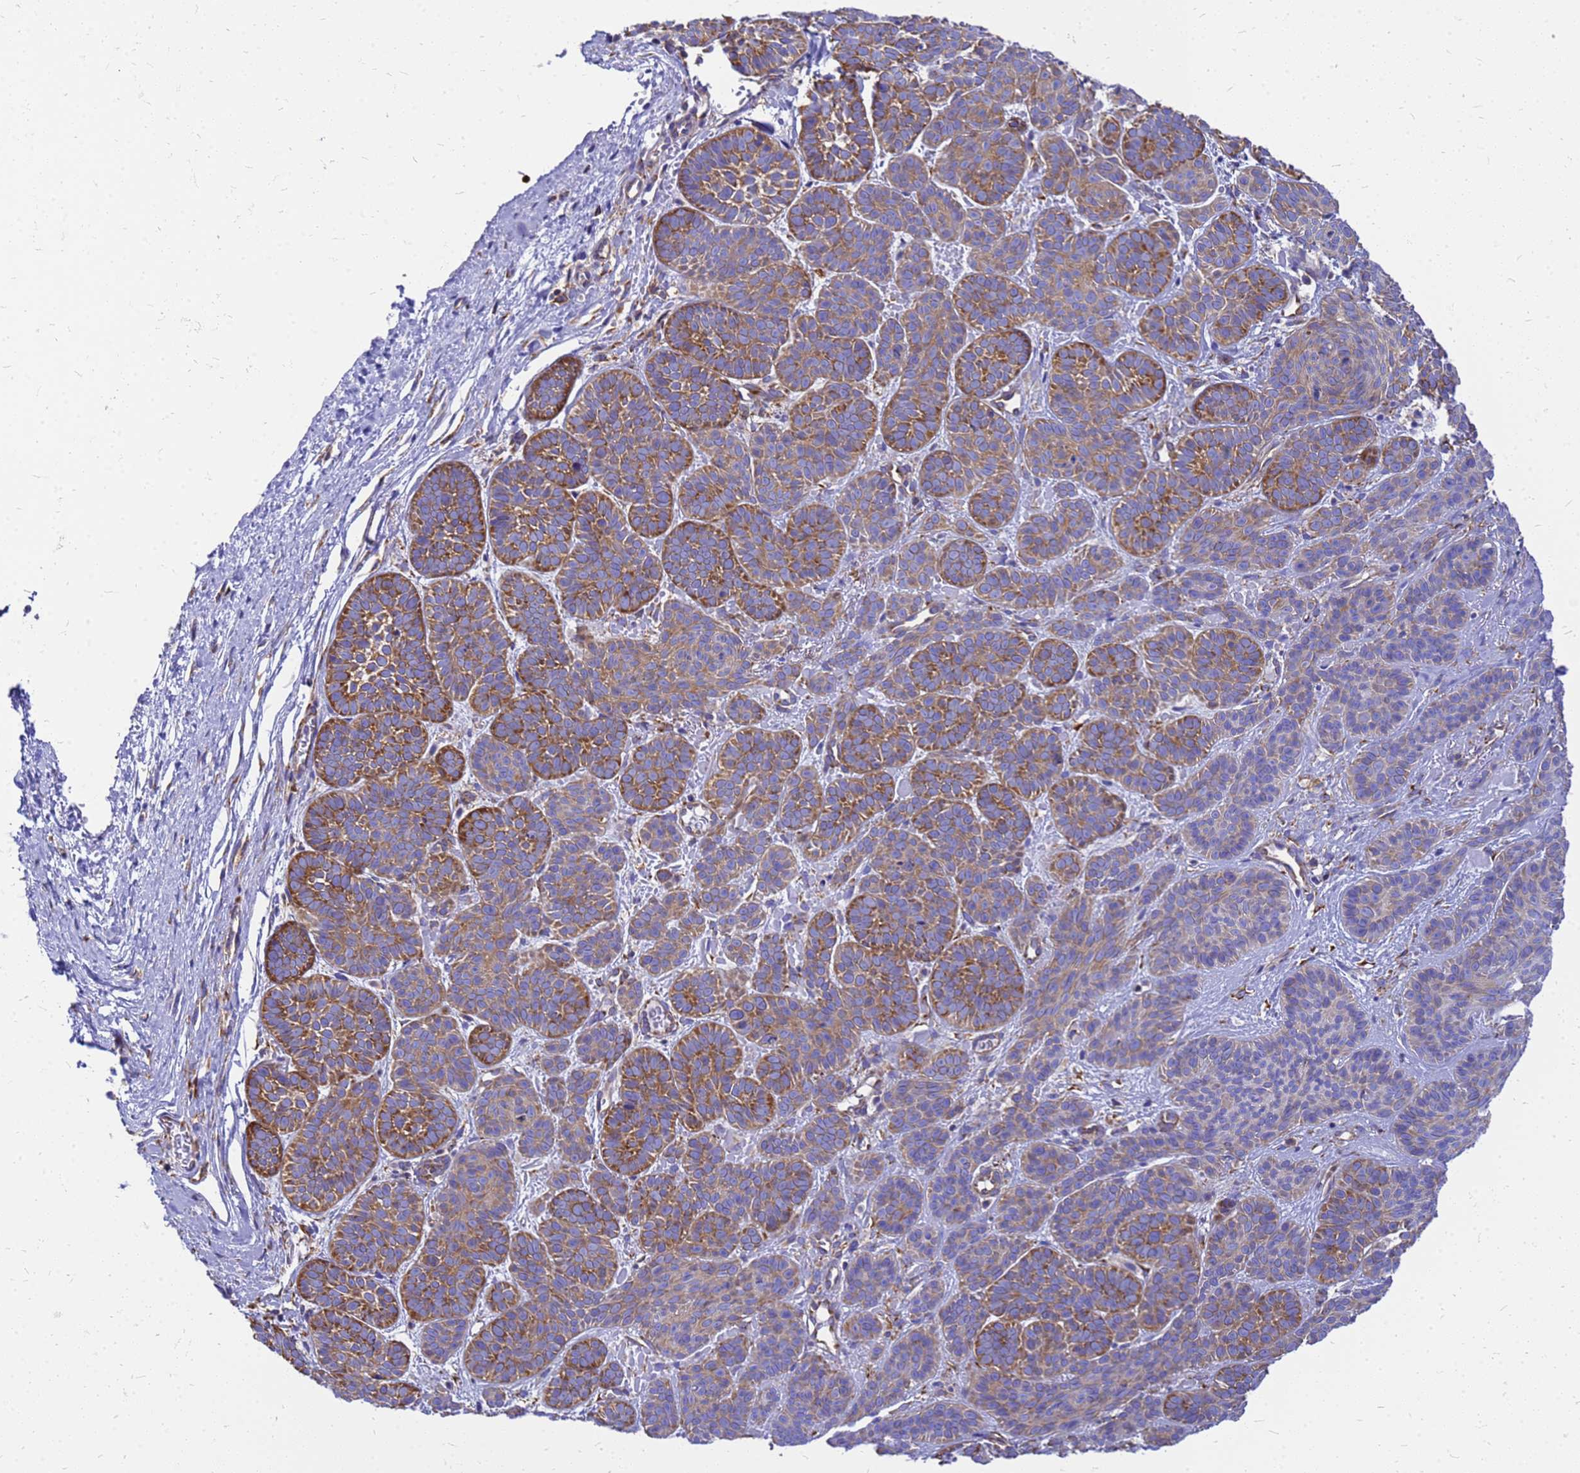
{"staining": {"intensity": "strong", "quantity": "25%-75%", "location": "cytoplasmic/membranous"}, "tissue": "skin cancer", "cell_type": "Tumor cells", "image_type": "cancer", "snomed": [{"axis": "morphology", "description": "Basal cell carcinoma"}, {"axis": "topography", "description": "Skin"}], "caption": "Skin cancer stained with IHC reveals strong cytoplasmic/membranous expression in about 25%-75% of tumor cells.", "gene": "EEF1D", "patient": {"sex": "male", "age": 85}}